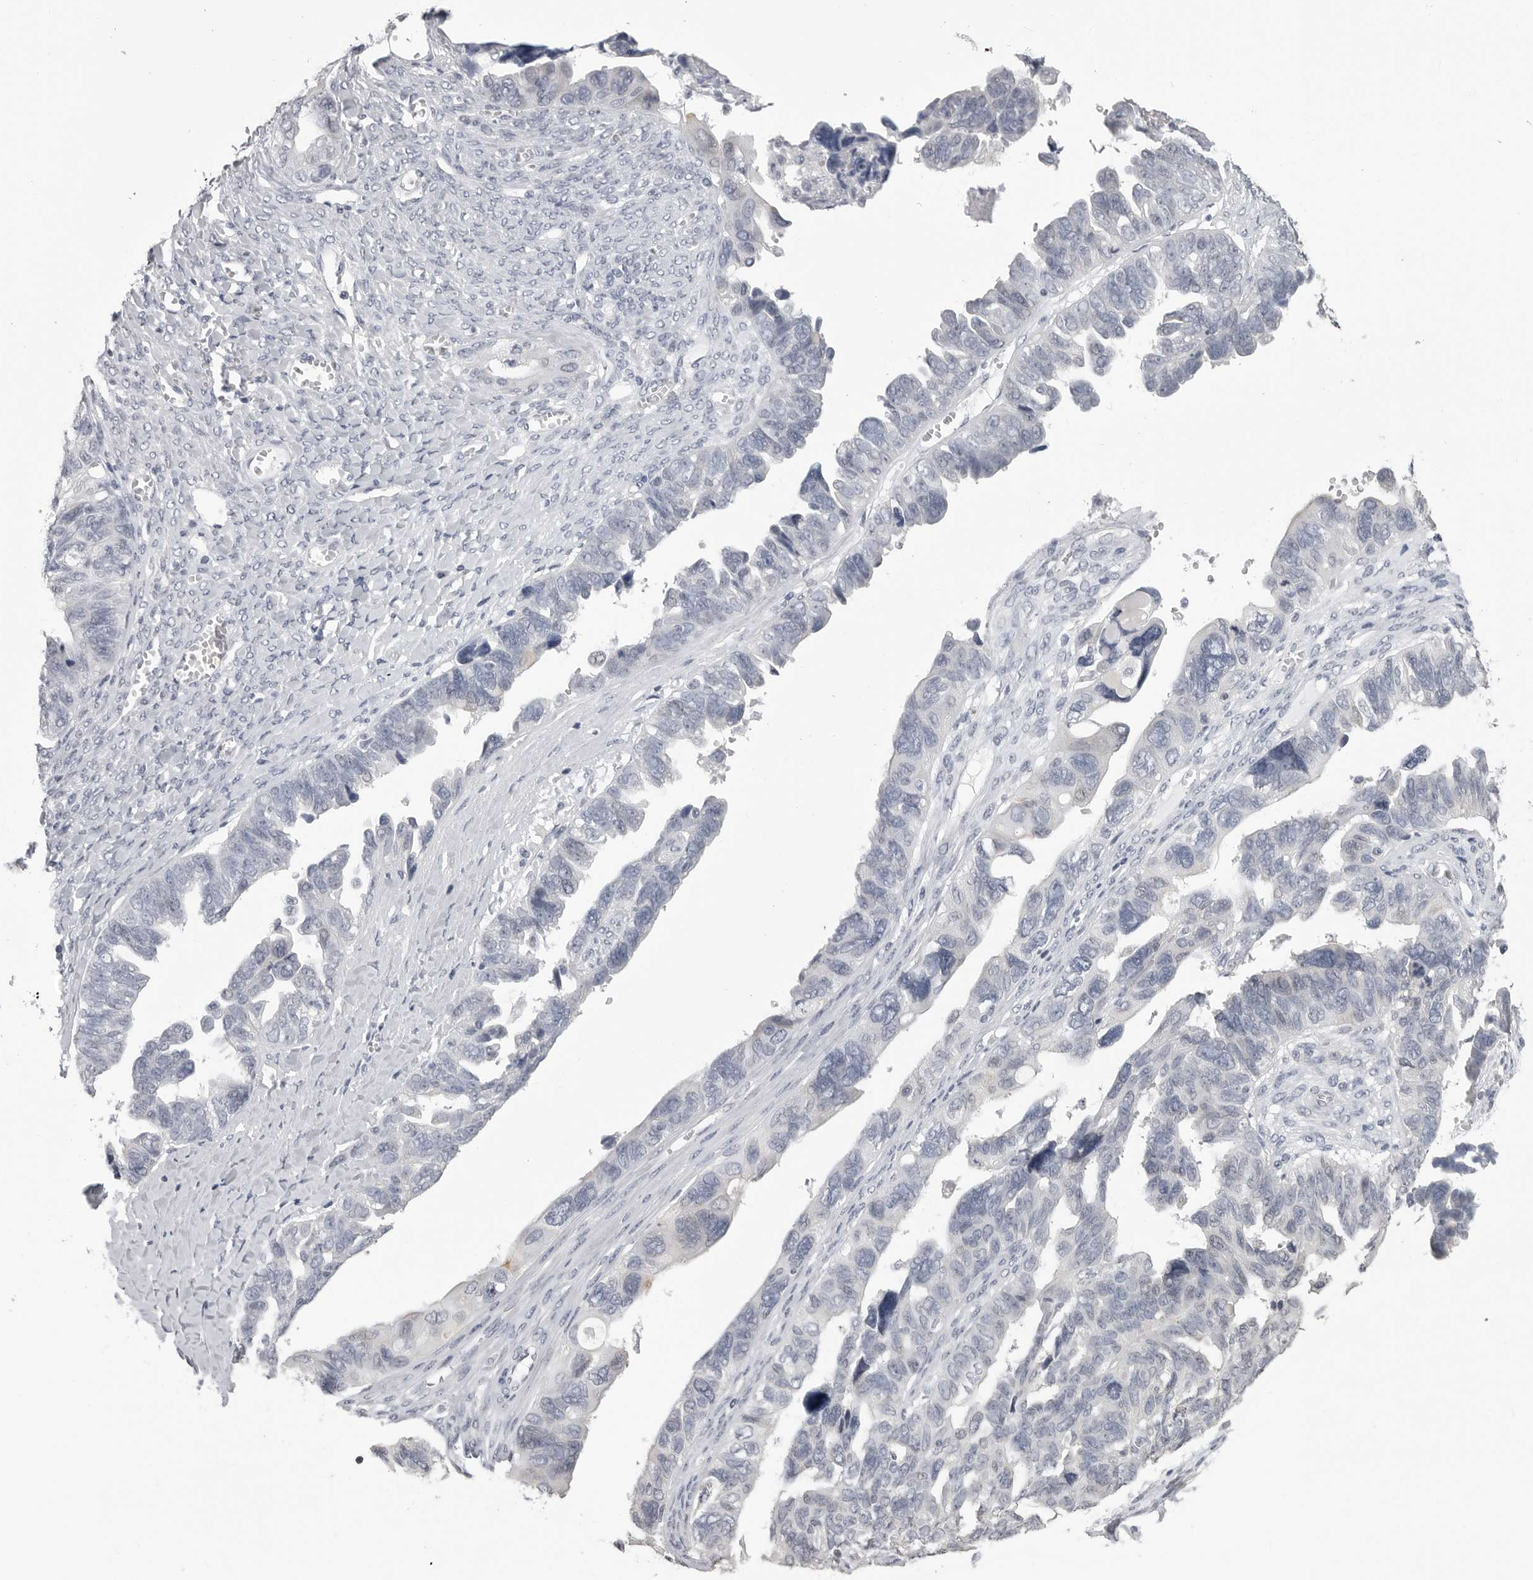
{"staining": {"intensity": "negative", "quantity": "none", "location": "none"}, "tissue": "ovarian cancer", "cell_type": "Tumor cells", "image_type": "cancer", "snomed": [{"axis": "morphology", "description": "Cystadenocarcinoma, serous, NOS"}, {"axis": "topography", "description": "Ovary"}], "caption": "This is an IHC micrograph of human ovarian serous cystadenocarcinoma. There is no expression in tumor cells.", "gene": "GPN2", "patient": {"sex": "female", "age": 79}}